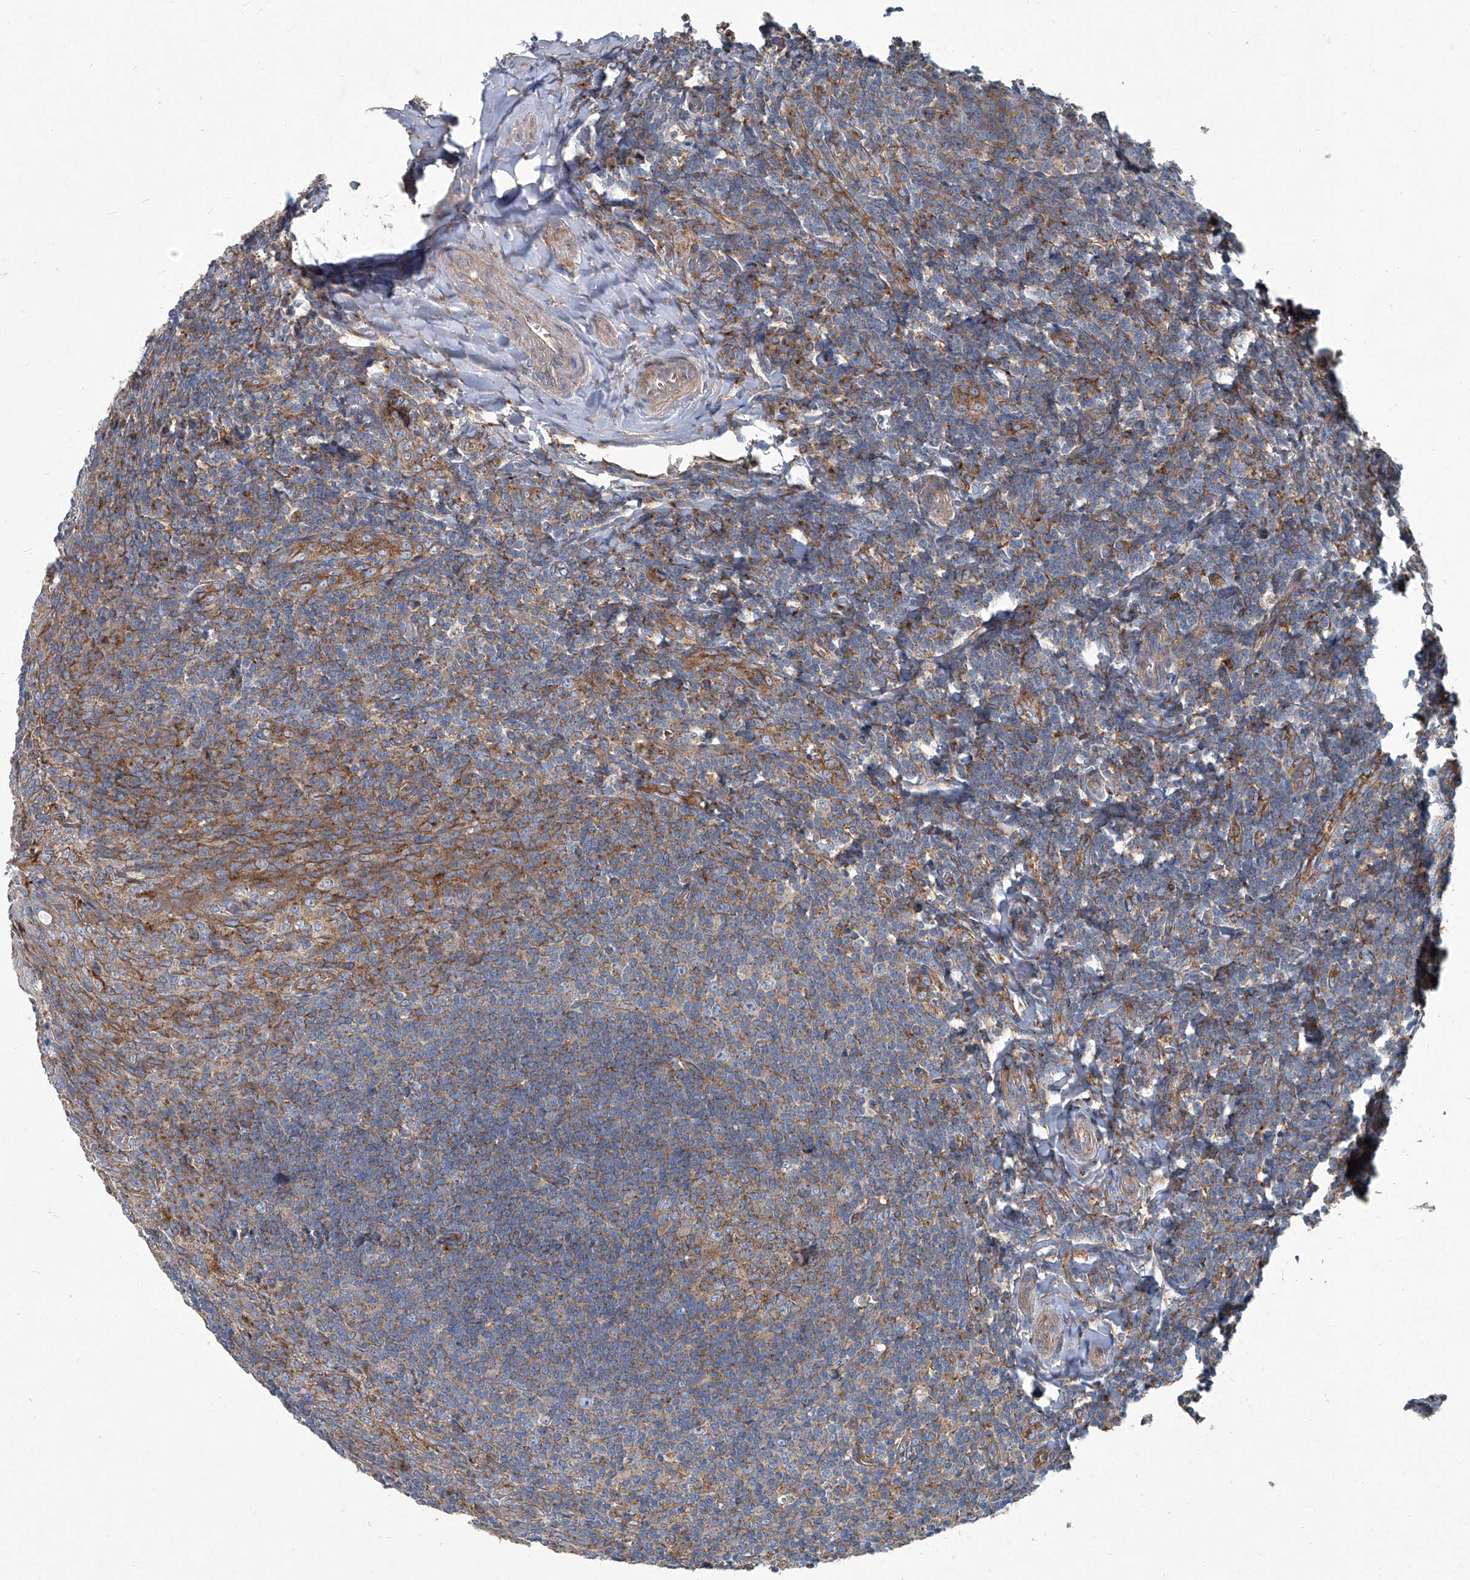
{"staining": {"intensity": "moderate", "quantity": "25%-75%", "location": "cytoplasmic/membranous"}, "tissue": "tonsil", "cell_type": "Germinal center cells", "image_type": "normal", "snomed": [{"axis": "morphology", "description": "Normal tissue, NOS"}, {"axis": "topography", "description": "Tonsil"}], "caption": "IHC (DAB) staining of unremarkable human tonsil demonstrates moderate cytoplasmic/membranous protein positivity in approximately 25%-75% of germinal center cells.", "gene": "PIGH", "patient": {"sex": "male", "age": 27}}